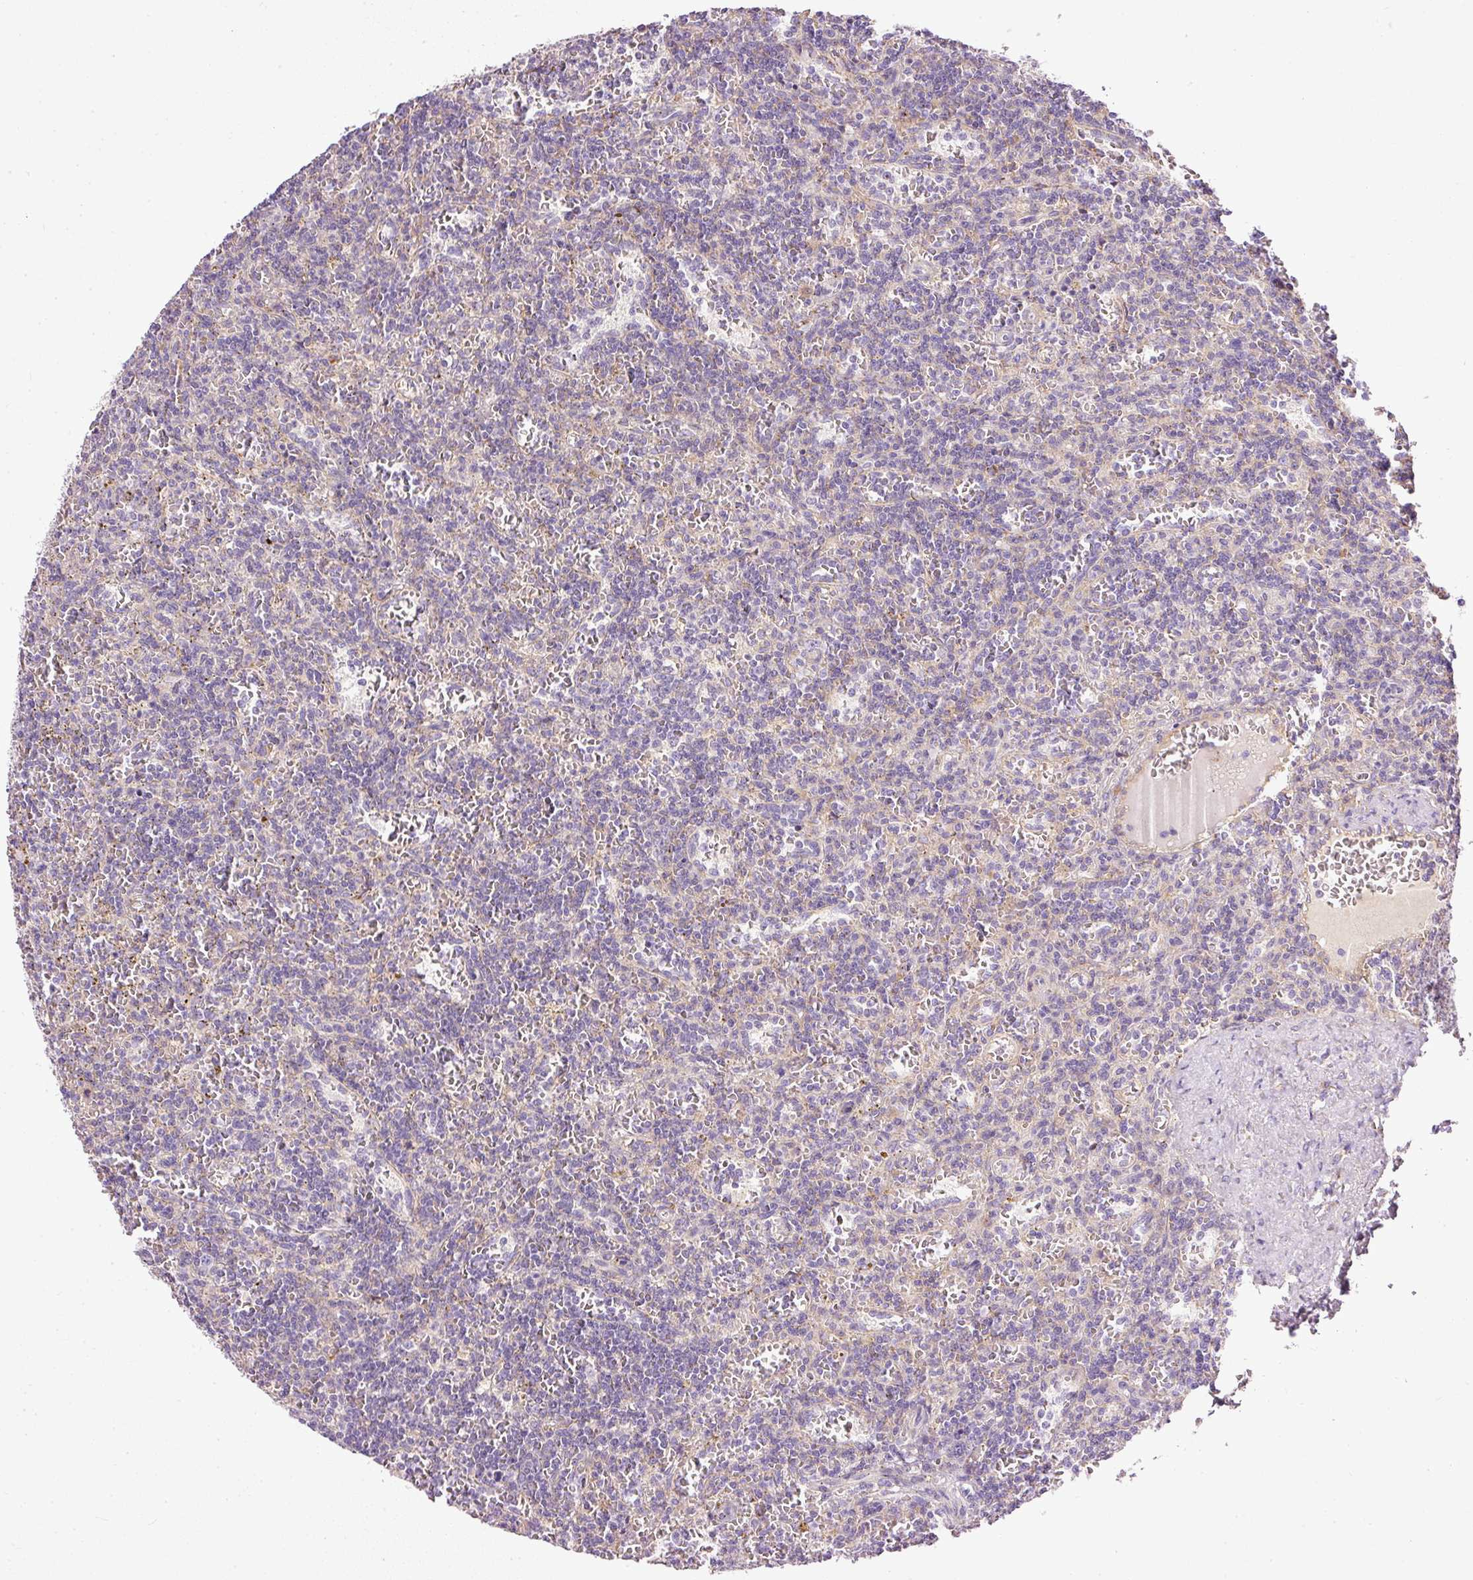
{"staining": {"intensity": "negative", "quantity": "none", "location": "none"}, "tissue": "lymphoma", "cell_type": "Tumor cells", "image_type": "cancer", "snomed": [{"axis": "morphology", "description": "Malignant lymphoma, non-Hodgkin's type, Low grade"}, {"axis": "topography", "description": "Spleen"}], "caption": "A micrograph of human lymphoma is negative for staining in tumor cells.", "gene": "PAQR9", "patient": {"sex": "male", "age": 73}}